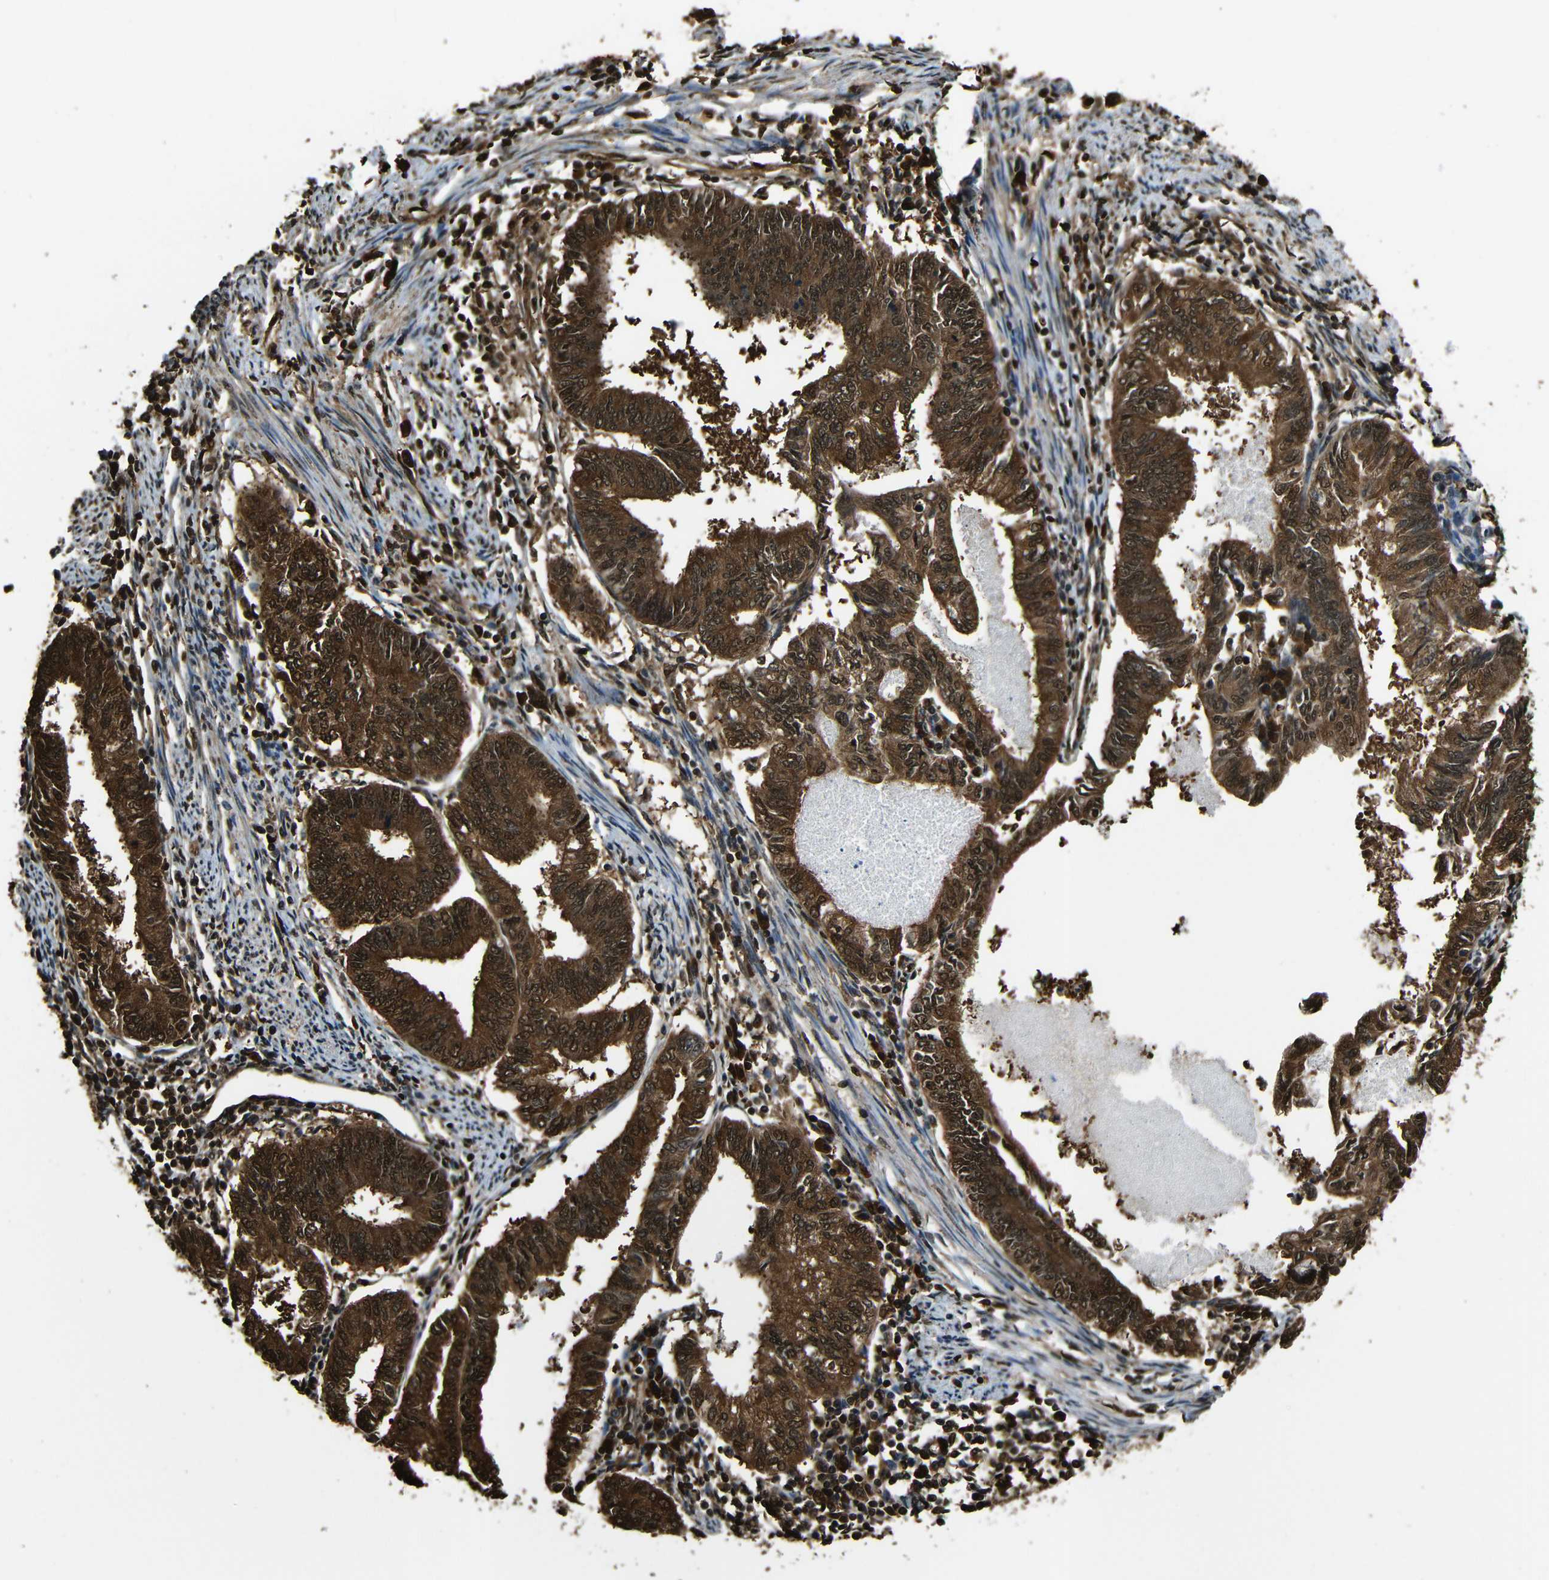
{"staining": {"intensity": "strong", "quantity": ">75%", "location": "cytoplasmic/membranous,nuclear"}, "tissue": "endometrial cancer", "cell_type": "Tumor cells", "image_type": "cancer", "snomed": [{"axis": "morphology", "description": "Adenocarcinoma, NOS"}, {"axis": "topography", "description": "Endometrium"}], "caption": "Endometrial adenocarcinoma tissue exhibits strong cytoplasmic/membranous and nuclear positivity in about >75% of tumor cells", "gene": "VCP", "patient": {"sex": "female", "age": 86}}